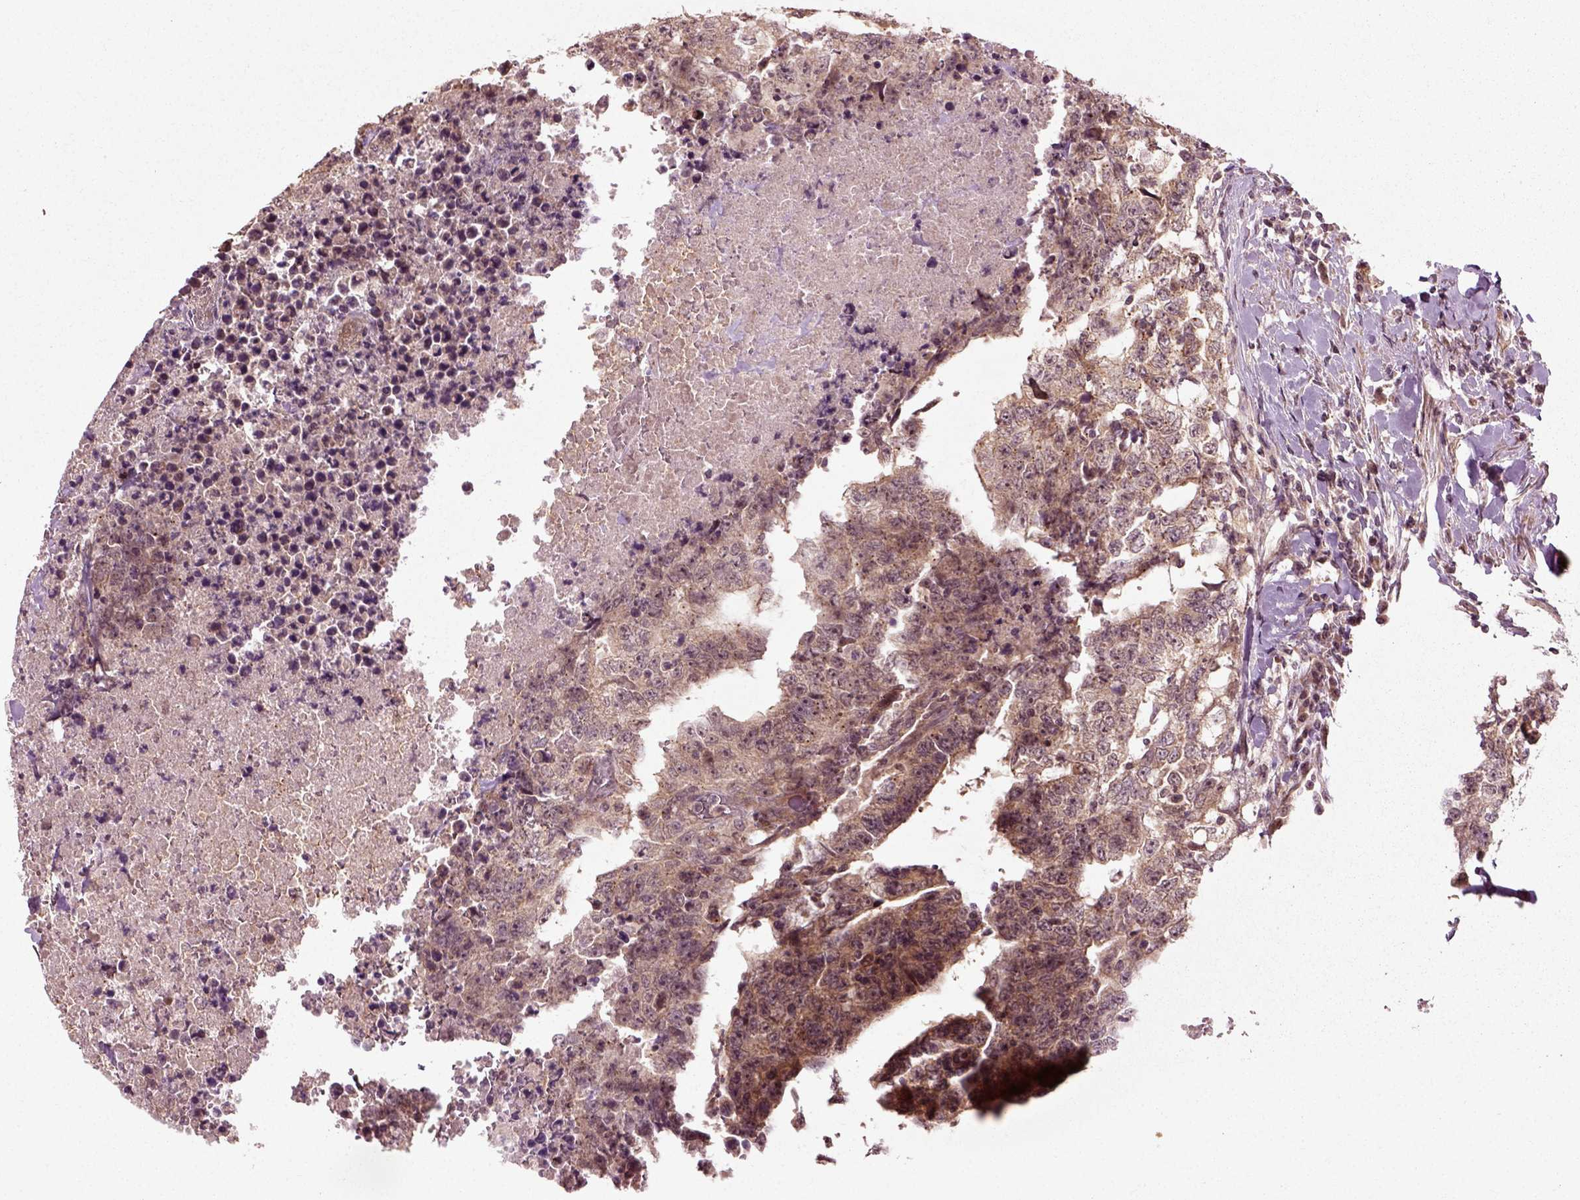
{"staining": {"intensity": "weak", "quantity": "25%-75%", "location": "cytoplasmic/membranous"}, "tissue": "testis cancer", "cell_type": "Tumor cells", "image_type": "cancer", "snomed": [{"axis": "morphology", "description": "Carcinoma, Embryonal, NOS"}, {"axis": "topography", "description": "Testis"}], "caption": "Immunohistochemical staining of testis cancer (embryonal carcinoma) displays weak cytoplasmic/membranous protein expression in approximately 25%-75% of tumor cells. (brown staining indicates protein expression, while blue staining denotes nuclei).", "gene": "PLCD3", "patient": {"sex": "male", "age": 24}}